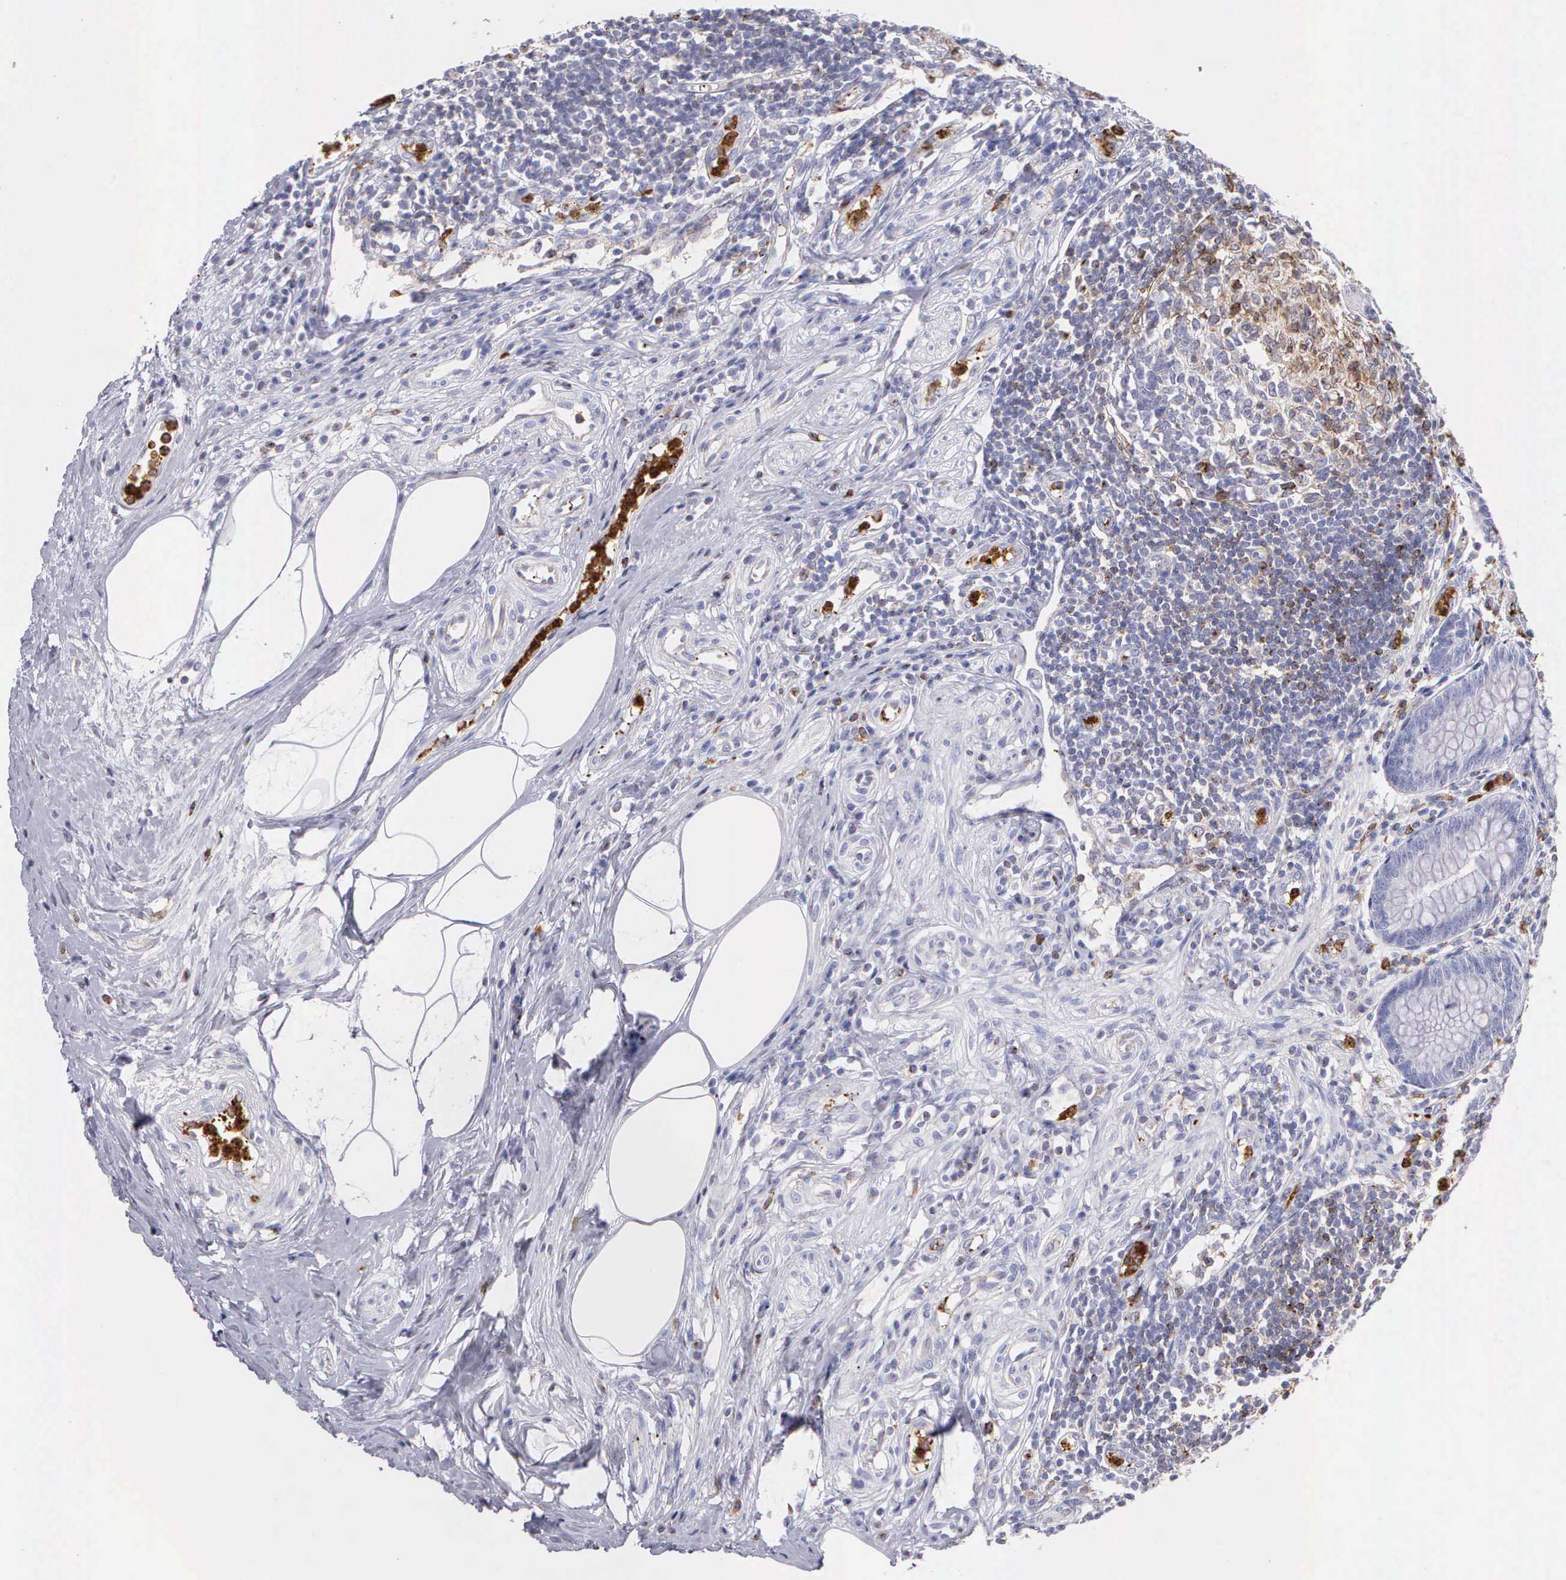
{"staining": {"intensity": "negative", "quantity": "none", "location": "none"}, "tissue": "appendix", "cell_type": "Glandular cells", "image_type": "normal", "snomed": [{"axis": "morphology", "description": "Normal tissue, NOS"}, {"axis": "topography", "description": "Appendix"}], "caption": "This is a histopathology image of immunohistochemistry (IHC) staining of normal appendix, which shows no positivity in glandular cells. (Immunohistochemistry, brightfield microscopy, high magnification).", "gene": "SRGN", "patient": {"sex": "female", "age": 34}}